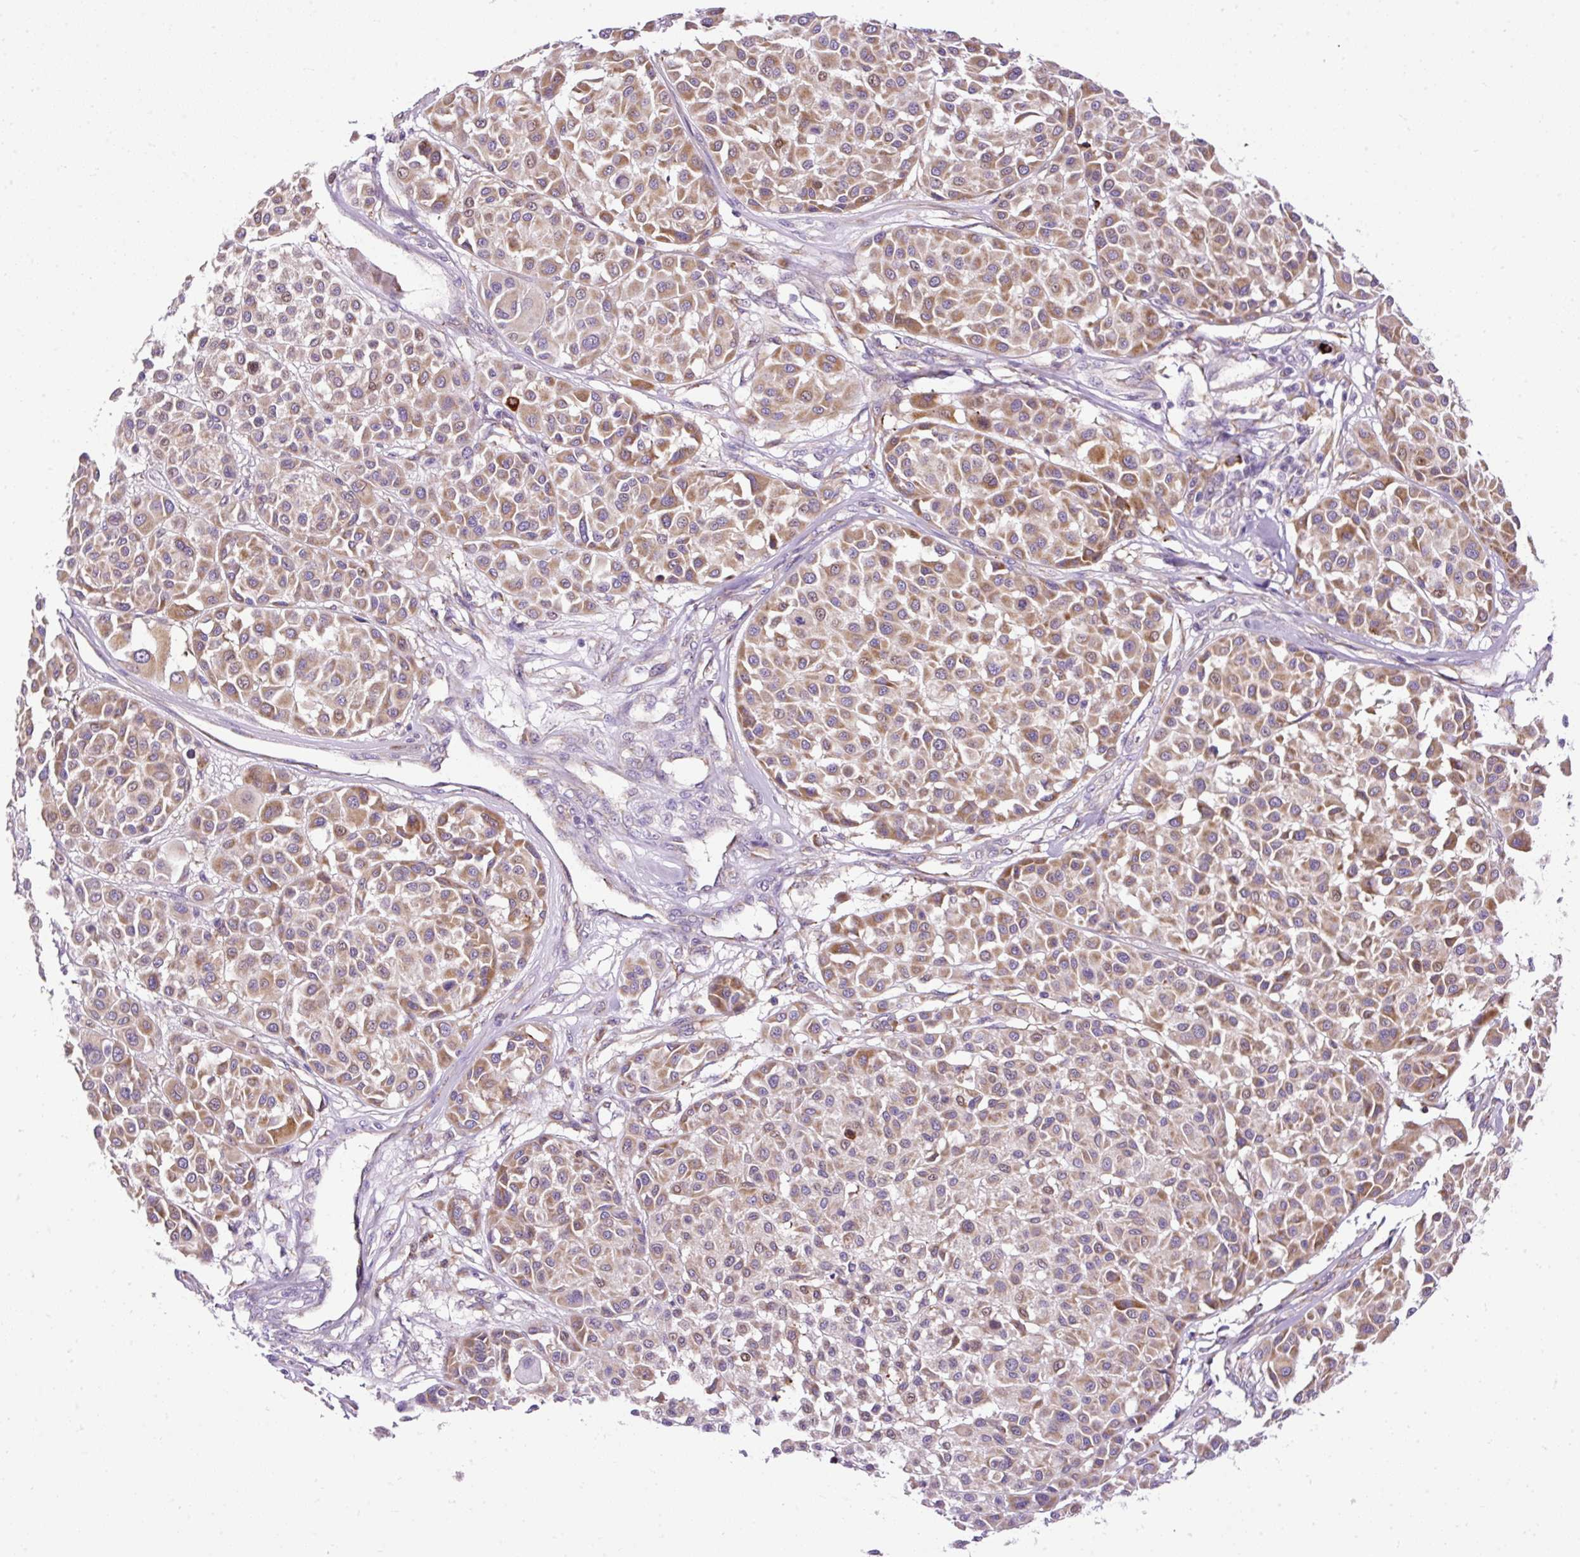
{"staining": {"intensity": "moderate", "quantity": ">75%", "location": "cytoplasmic/membranous"}, "tissue": "melanoma", "cell_type": "Tumor cells", "image_type": "cancer", "snomed": [{"axis": "morphology", "description": "Malignant melanoma, Metastatic site"}, {"axis": "topography", "description": "Soft tissue"}], "caption": "Malignant melanoma (metastatic site) stained for a protein exhibits moderate cytoplasmic/membranous positivity in tumor cells.", "gene": "FMC1", "patient": {"sex": "male", "age": 41}}